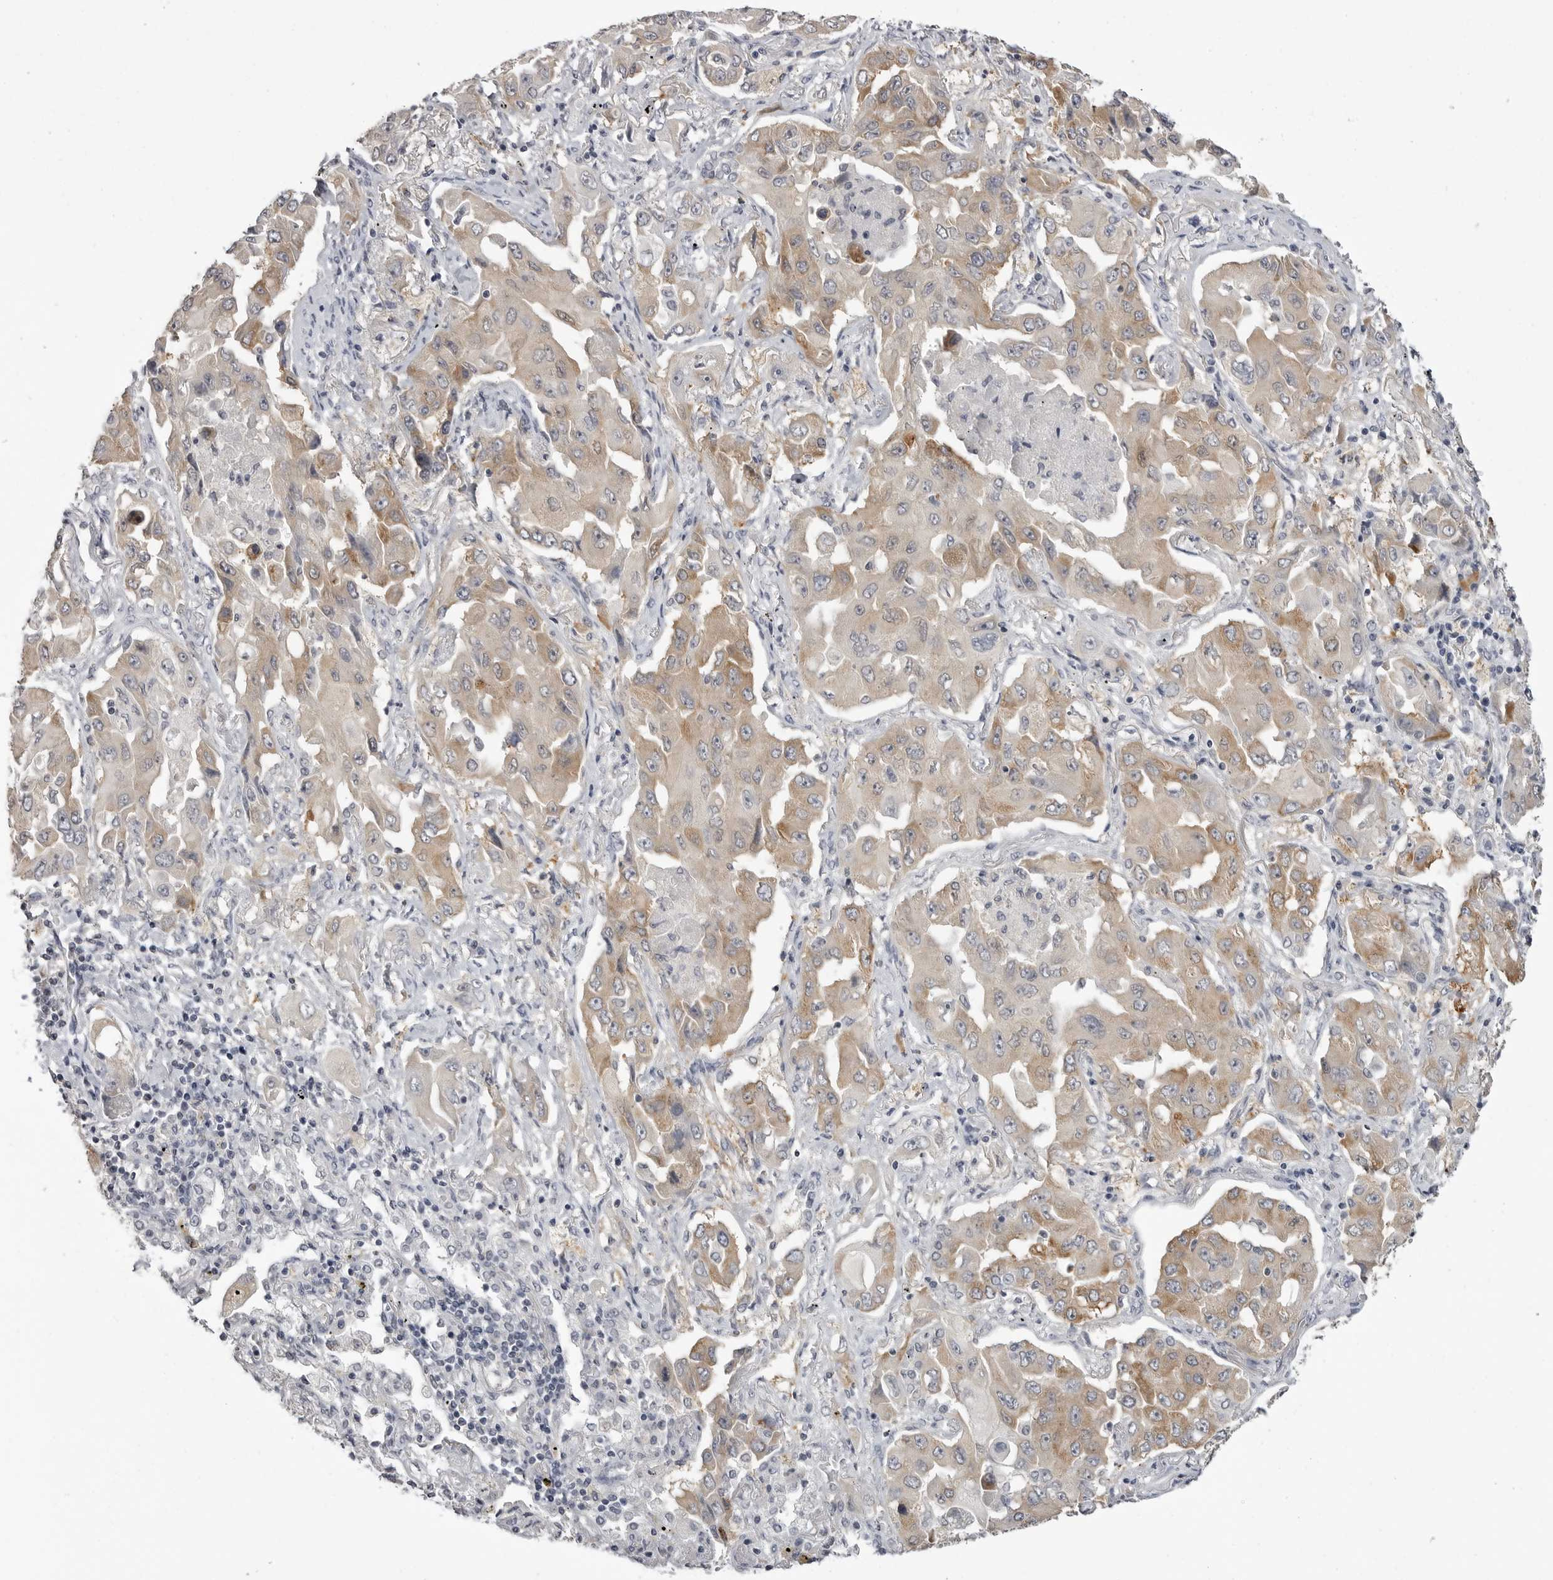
{"staining": {"intensity": "moderate", "quantity": "<25%", "location": "cytoplasmic/membranous"}, "tissue": "lung cancer", "cell_type": "Tumor cells", "image_type": "cancer", "snomed": [{"axis": "morphology", "description": "Adenocarcinoma, NOS"}, {"axis": "topography", "description": "Lung"}], "caption": "Lung cancer (adenocarcinoma) tissue shows moderate cytoplasmic/membranous positivity in approximately <25% of tumor cells", "gene": "GPN2", "patient": {"sex": "female", "age": 65}}